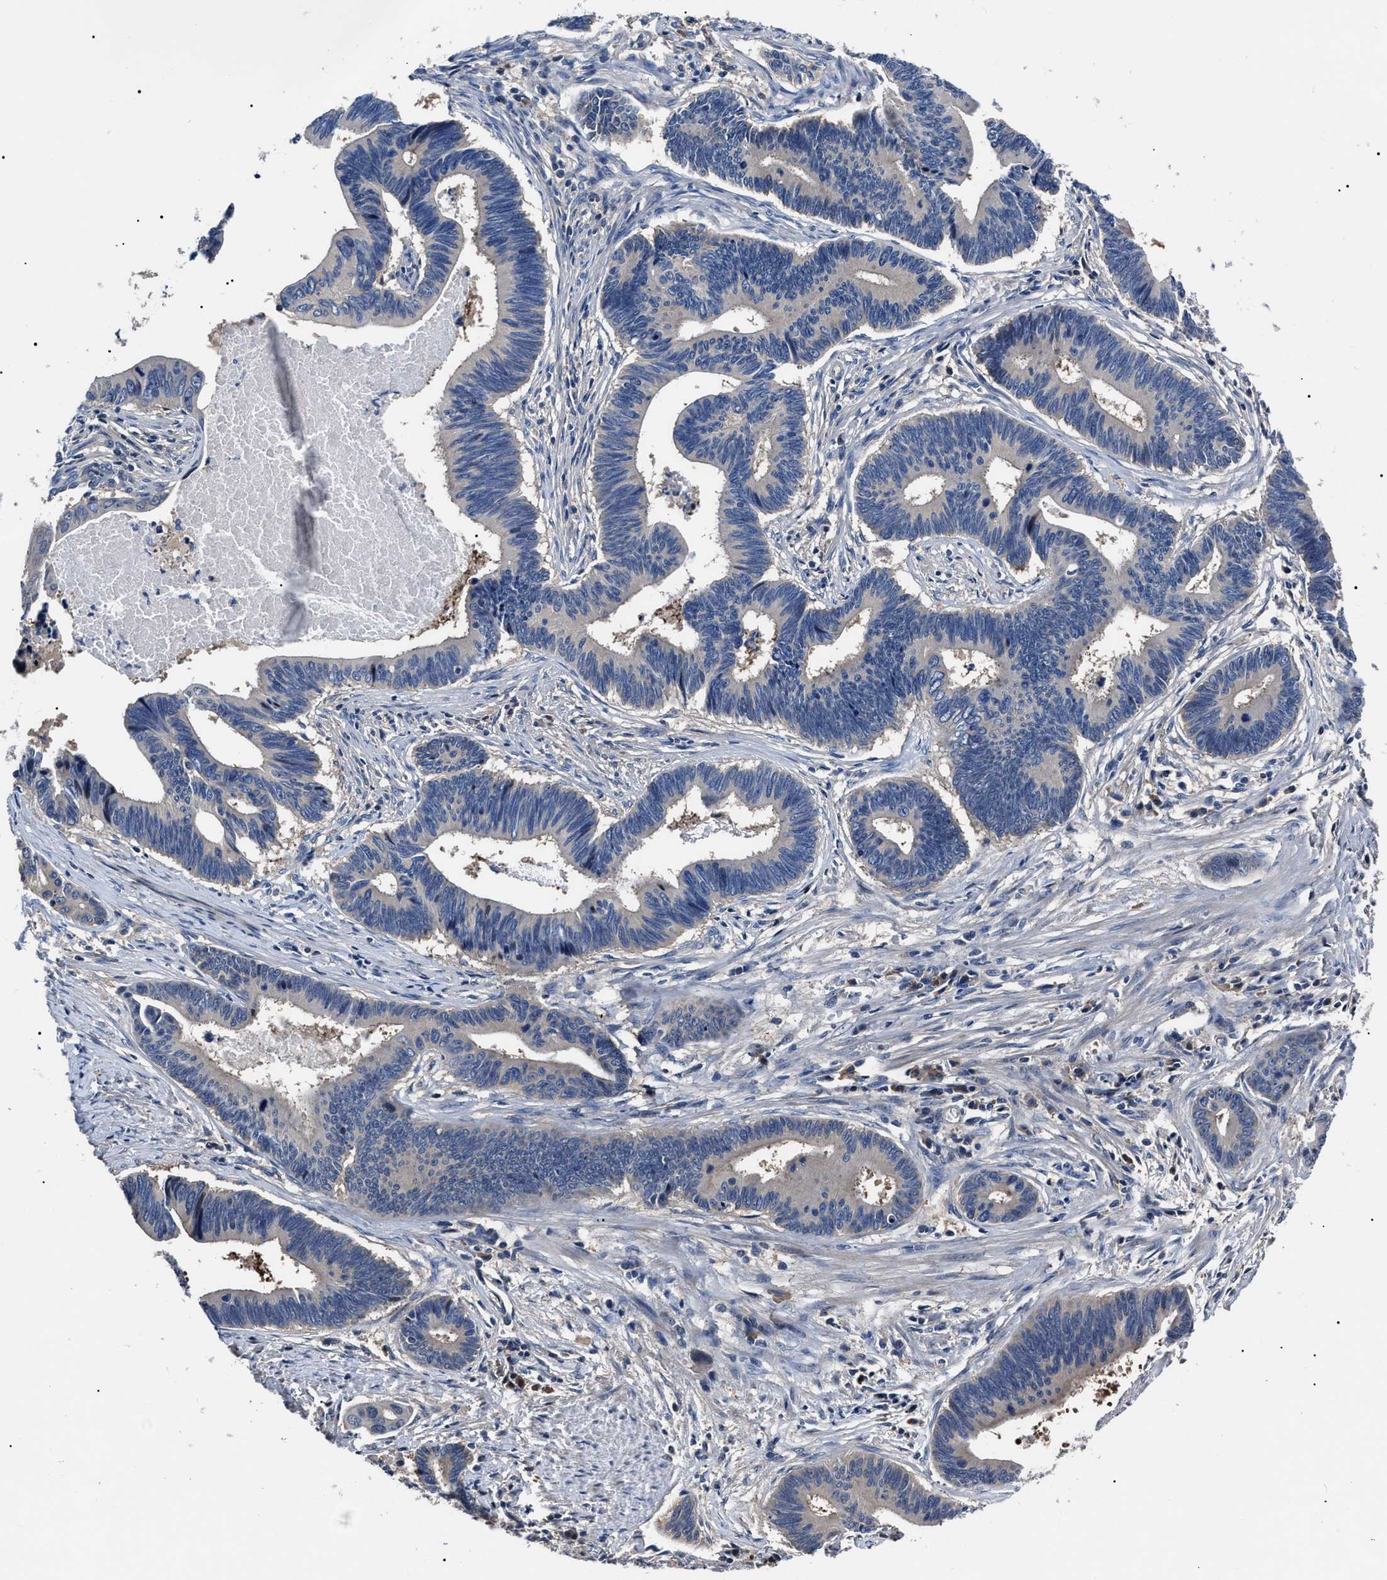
{"staining": {"intensity": "negative", "quantity": "none", "location": "none"}, "tissue": "pancreatic cancer", "cell_type": "Tumor cells", "image_type": "cancer", "snomed": [{"axis": "morphology", "description": "Adenocarcinoma, NOS"}, {"axis": "topography", "description": "Pancreas"}], "caption": "Immunohistochemical staining of adenocarcinoma (pancreatic) exhibits no significant expression in tumor cells.", "gene": "IFT81", "patient": {"sex": "female", "age": 70}}